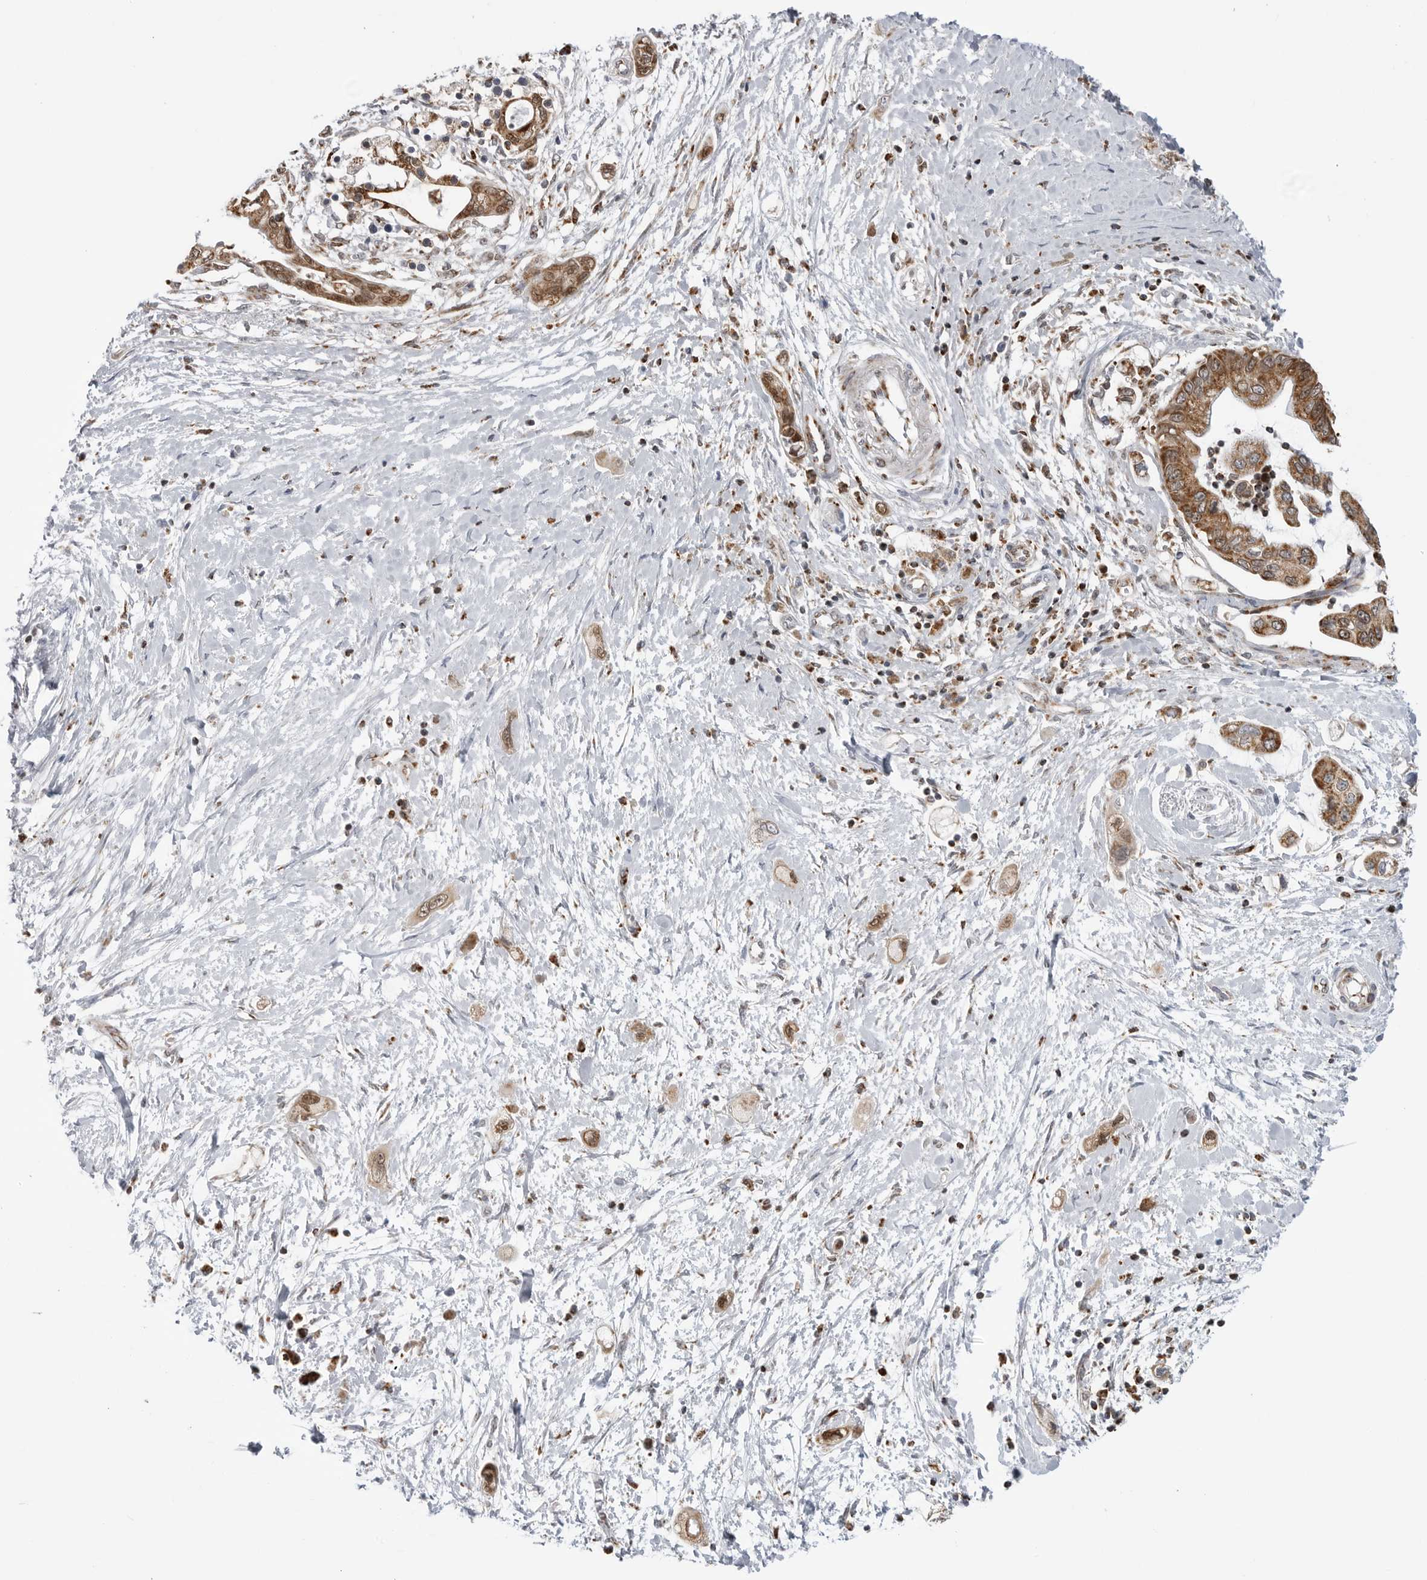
{"staining": {"intensity": "moderate", "quantity": ">75%", "location": "cytoplasmic/membranous"}, "tissue": "pancreatic cancer", "cell_type": "Tumor cells", "image_type": "cancer", "snomed": [{"axis": "morphology", "description": "Adenocarcinoma, NOS"}, {"axis": "topography", "description": "Pancreas"}], "caption": "Immunohistochemical staining of pancreatic adenocarcinoma reveals moderate cytoplasmic/membranous protein positivity in about >75% of tumor cells.", "gene": "COX5A", "patient": {"sex": "male", "age": 59}}